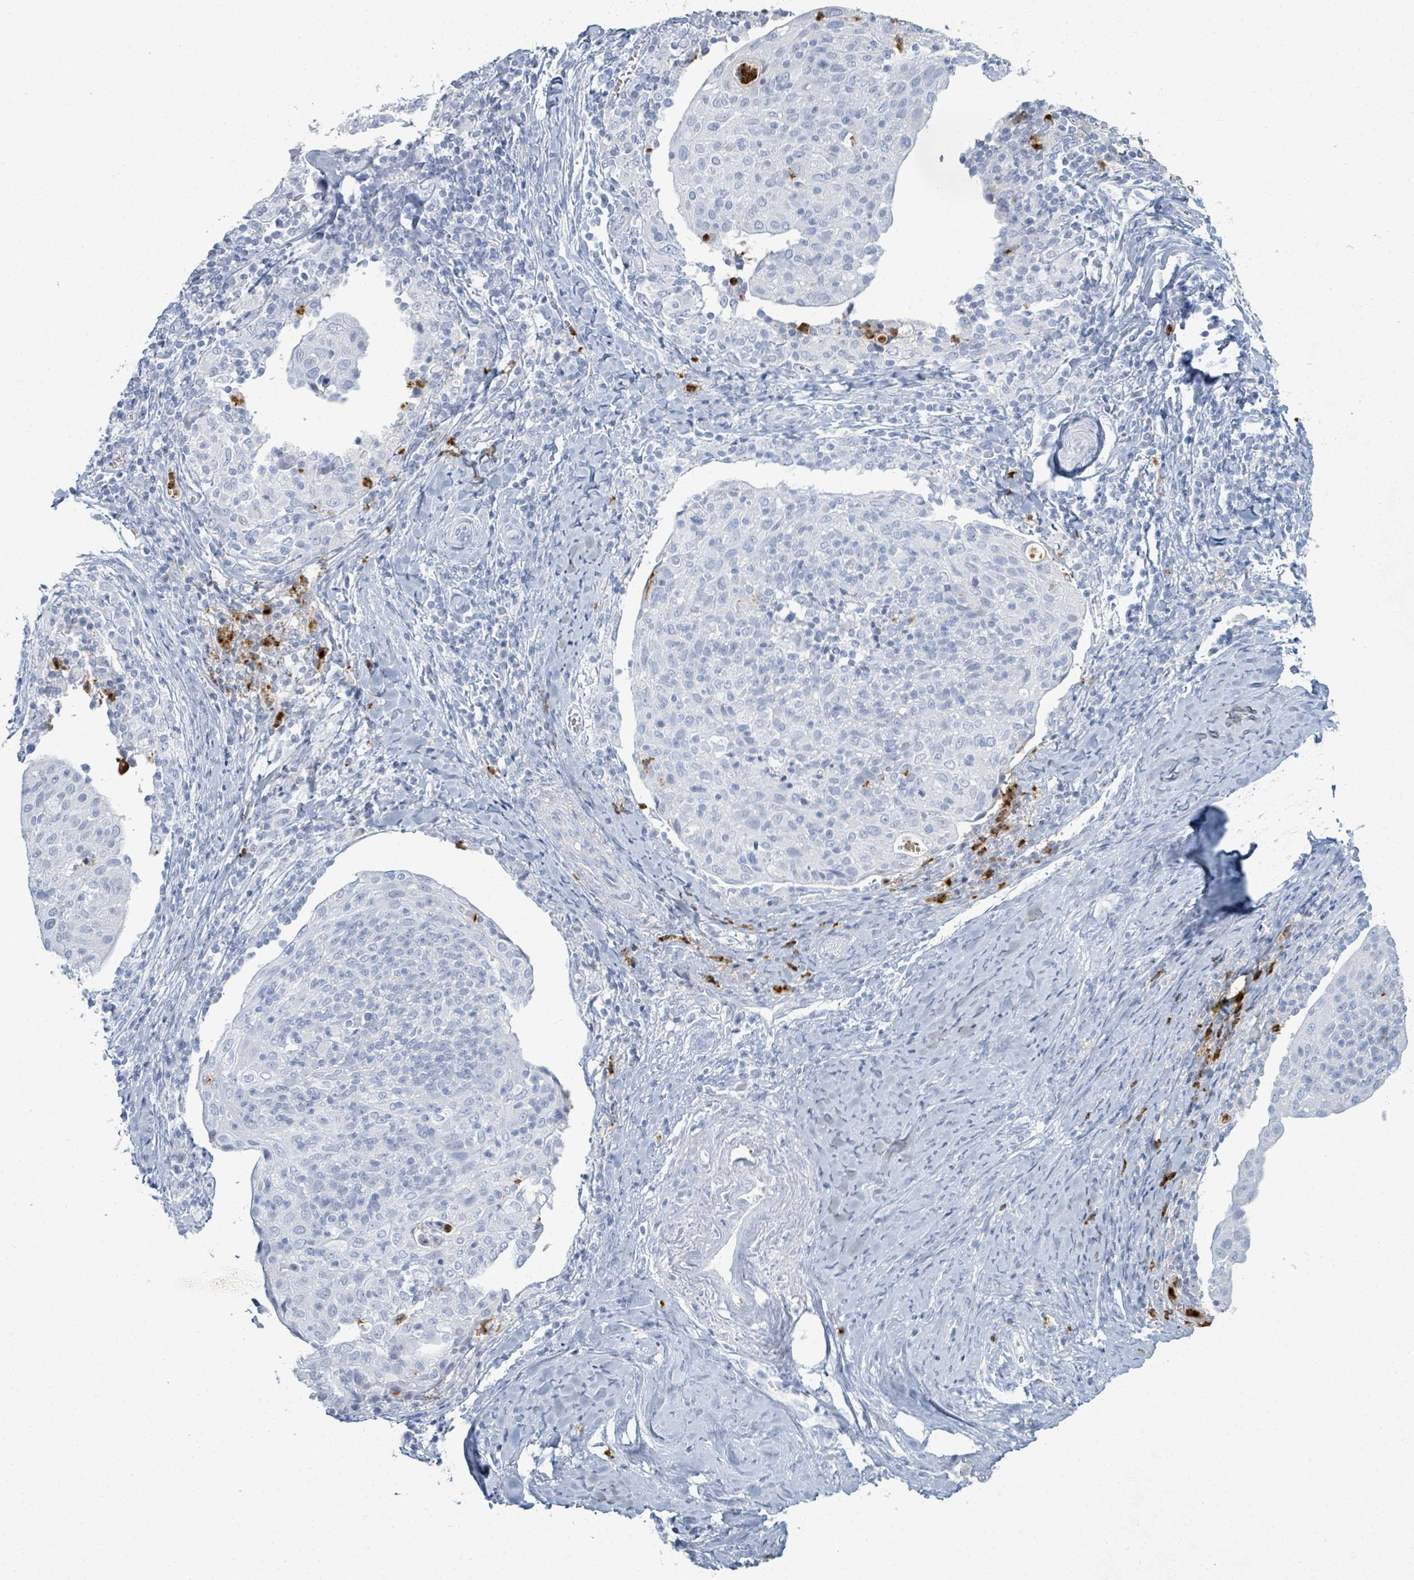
{"staining": {"intensity": "negative", "quantity": "none", "location": "none"}, "tissue": "cervical cancer", "cell_type": "Tumor cells", "image_type": "cancer", "snomed": [{"axis": "morphology", "description": "Squamous cell carcinoma, NOS"}, {"axis": "topography", "description": "Cervix"}], "caption": "Immunohistochemical staining of human squamous cell carcinoma (cervical) displays no significant expression in tumor cells. (DAB (3,3'-diaminobenzidine) IHC, high magnification).", "gene": "DEFA4", "patient": {"sex": "female", "age": 52}}